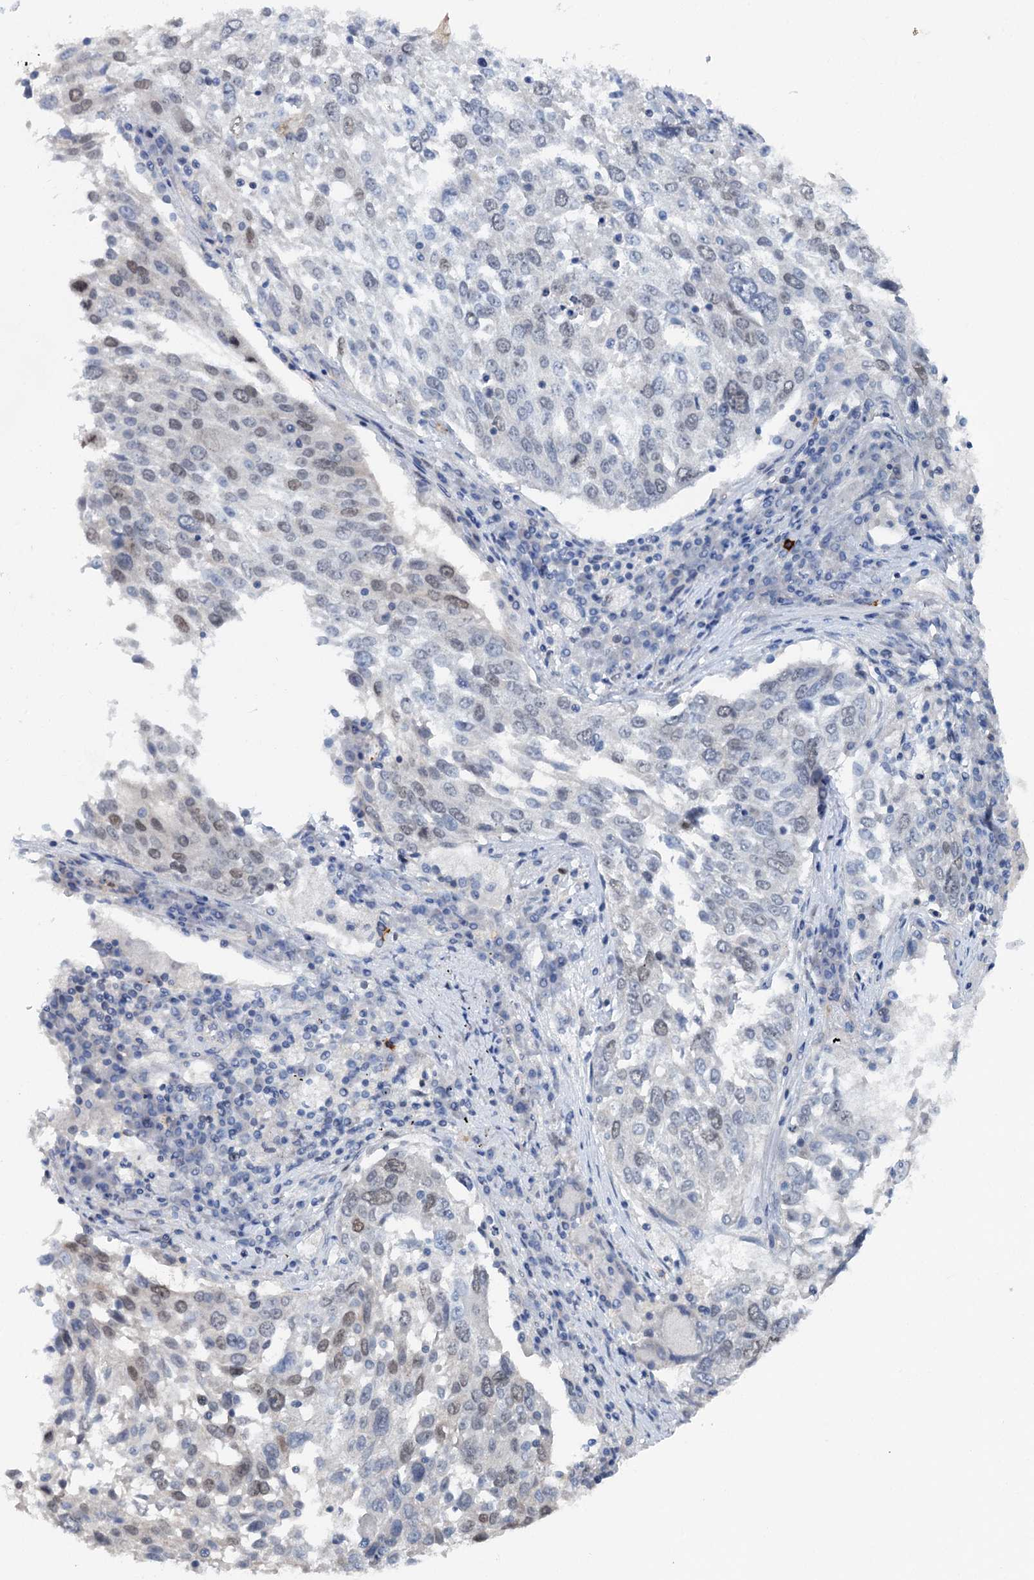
{"staining": {"intensity": "weak", "quantity": "<25%", "location": "nuclear"}, "tissue": "lung cancer", "cell_type": "Tumor cells", "image_type": "cancer", "snomed": [{"axis": "morphology", "description": "Squamous cell carcinoma, NOS"}, {"axis": "topography", "description": "Lung"}], "caption": "An immunohistochemistry micrograph of lung squamous cell carcinoma is shown. There is no staining in tumor cells of lung squamous cell carcinoma.", "gene": "FAM111B", "patient": {"sex": "male", "age": 65}}